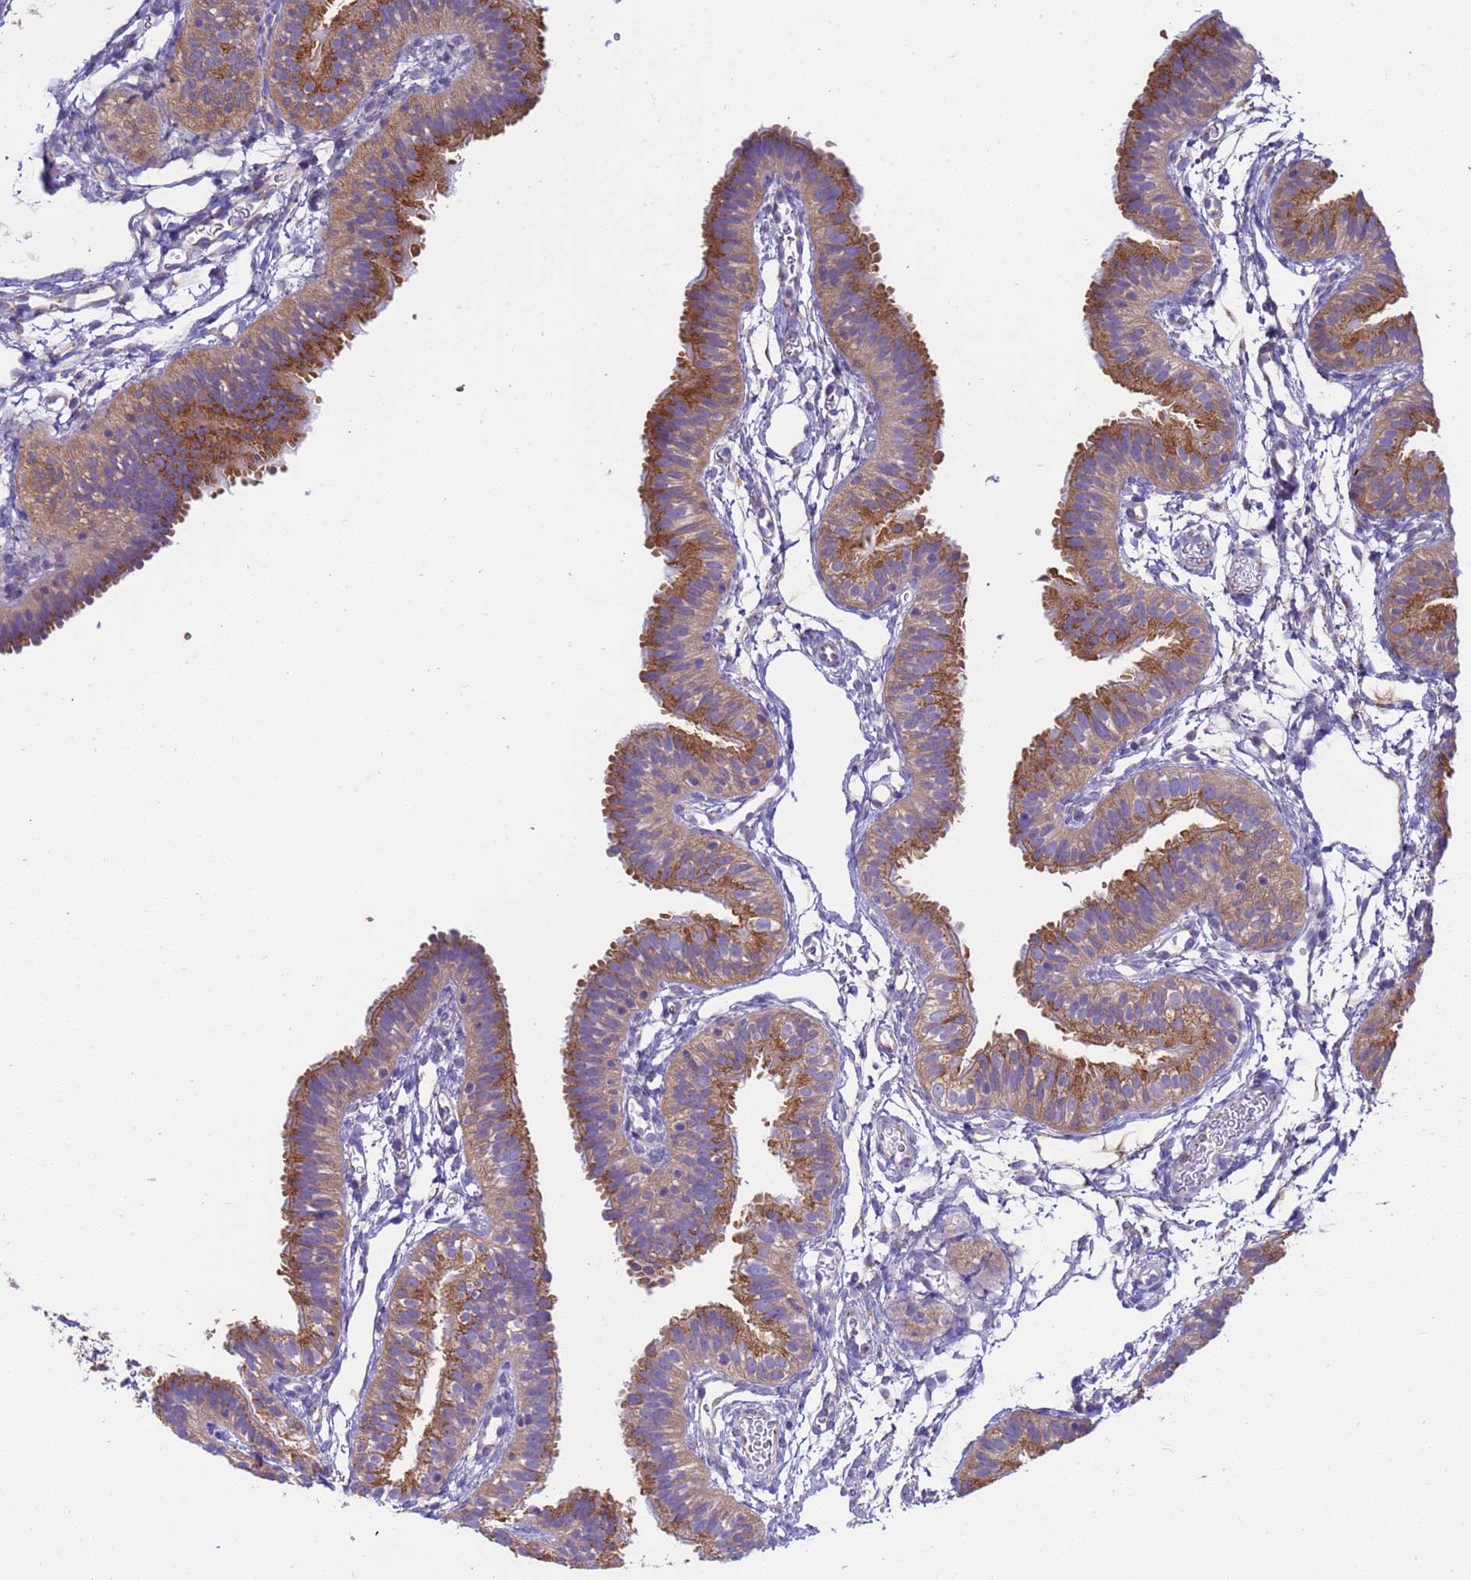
{"staining": {"intensity": "moderate", "quantity": "25%-75%", "location": "cytoplasmic/membranous"}, "tissue": "fallopian tube", "cell_type": "Glandular cells", "image_type": "normal", "snomed": [{"axis": "morphology", "description": "Normal tissue, NOS"}, {"axis": "topography", "description": "Fallopian tube"}], "caption": "Glandular cells display moderate cytoplasmic/membranous staining in approximately 25%-75% of cells in normal fallopian tube. The staining is performed using DAB brown chromogen to label protein expression. The nuclei are counter-stained blue using hematoxylin.", "gene": "ANAPC1", "patient": {"sex": "female", "age": 35}}